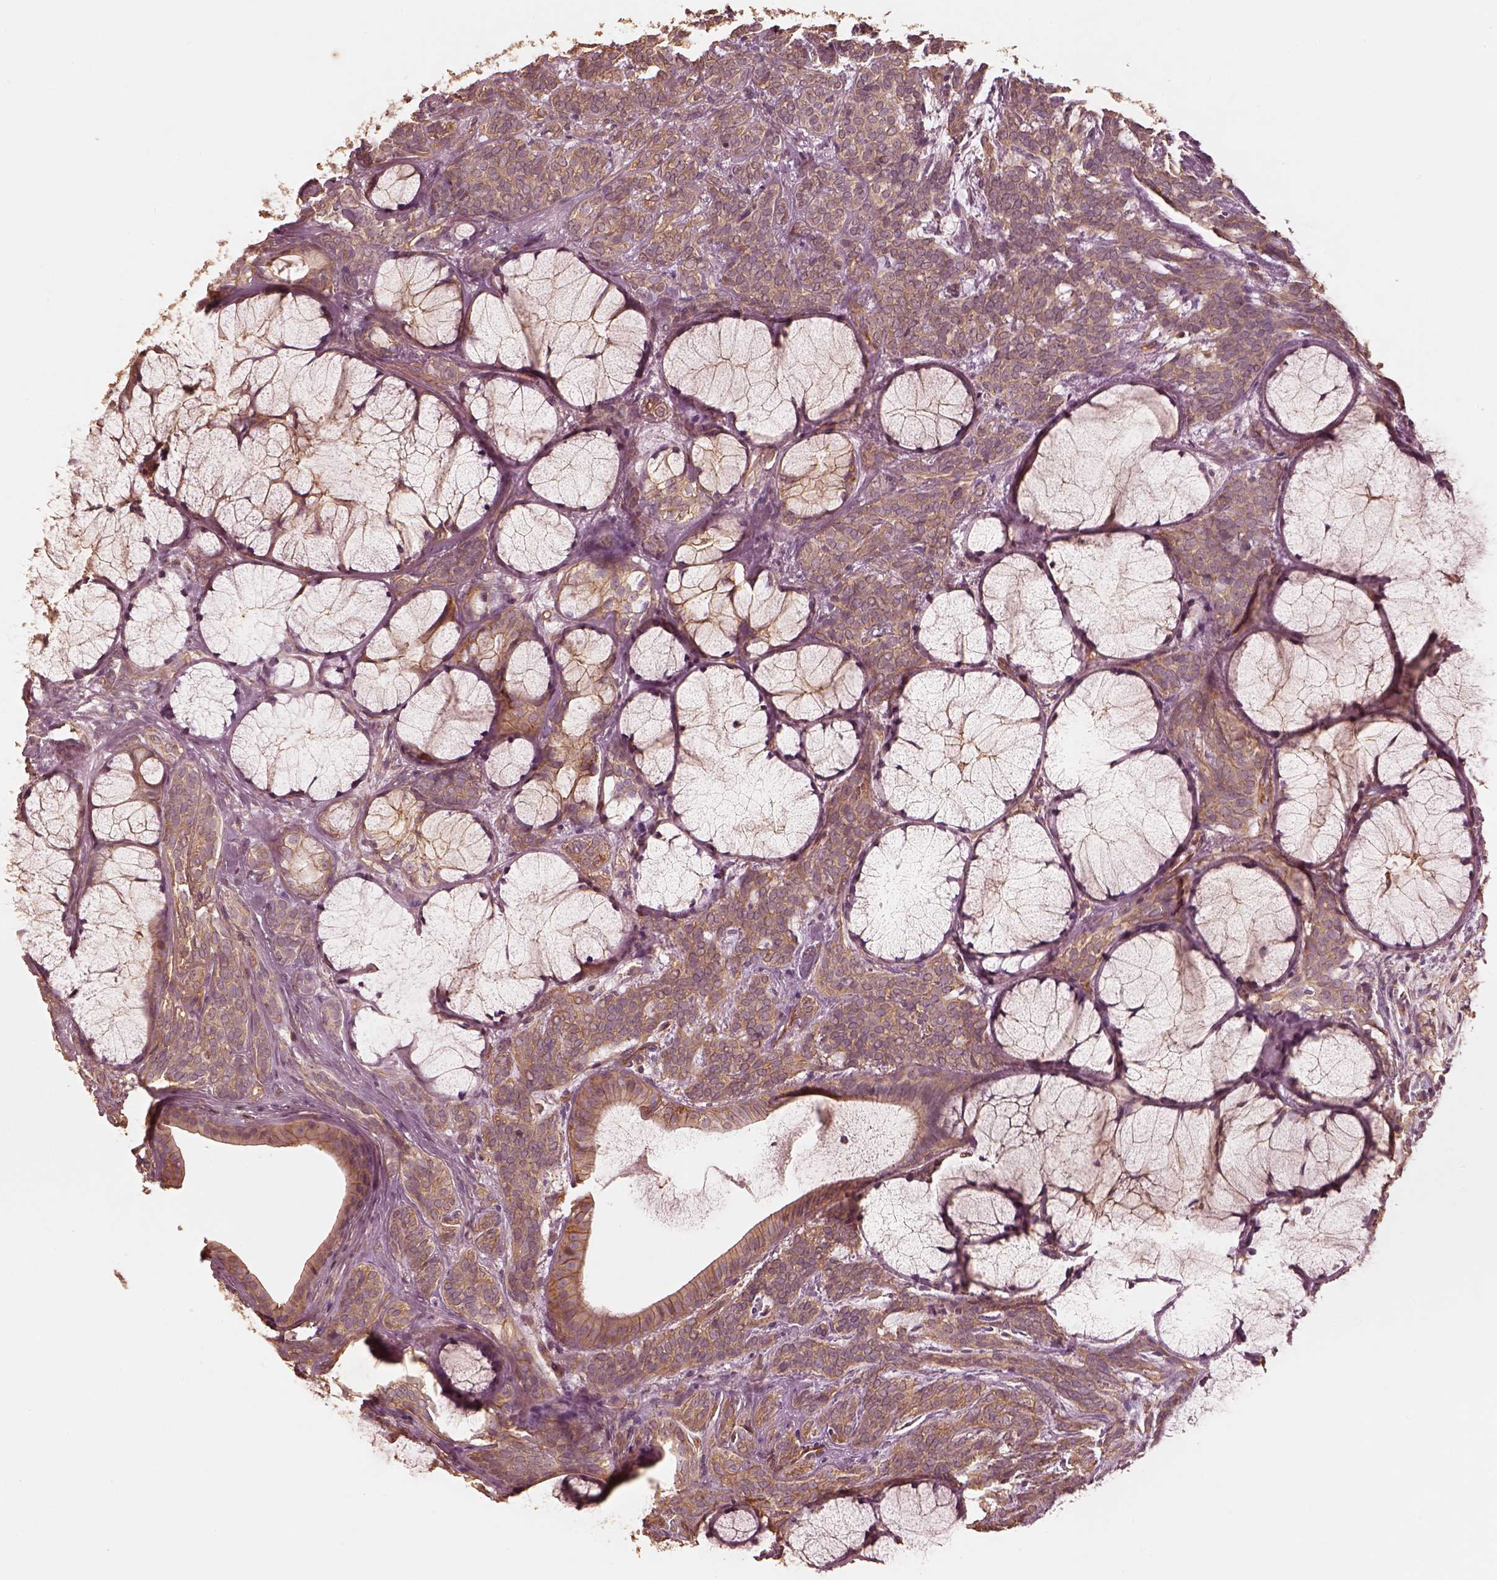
{"staining": {"intensity": "moderate", "quantity": ">75%", "location": "cytoplasmic/membranous"}, "tissue": "head and neck cancer", "cell_type": "Tumor cells", "image_type": "cancer", "snomed": [{"axis": "morphology", "description": "Adenocarcinoma, NOS"}, {"axis": "topography", "description": "Head-Neck"}], "caption": "Tumor cells demonstrate medium levels of moderate cytoplasmic/membranous positivity in about >75% of cells in human head and neck adenocarcinoma. (IHC, brightfield microscopy, high magnification).", "gene": "WDR7", "patient": {"sex": "female", "age": 57}}